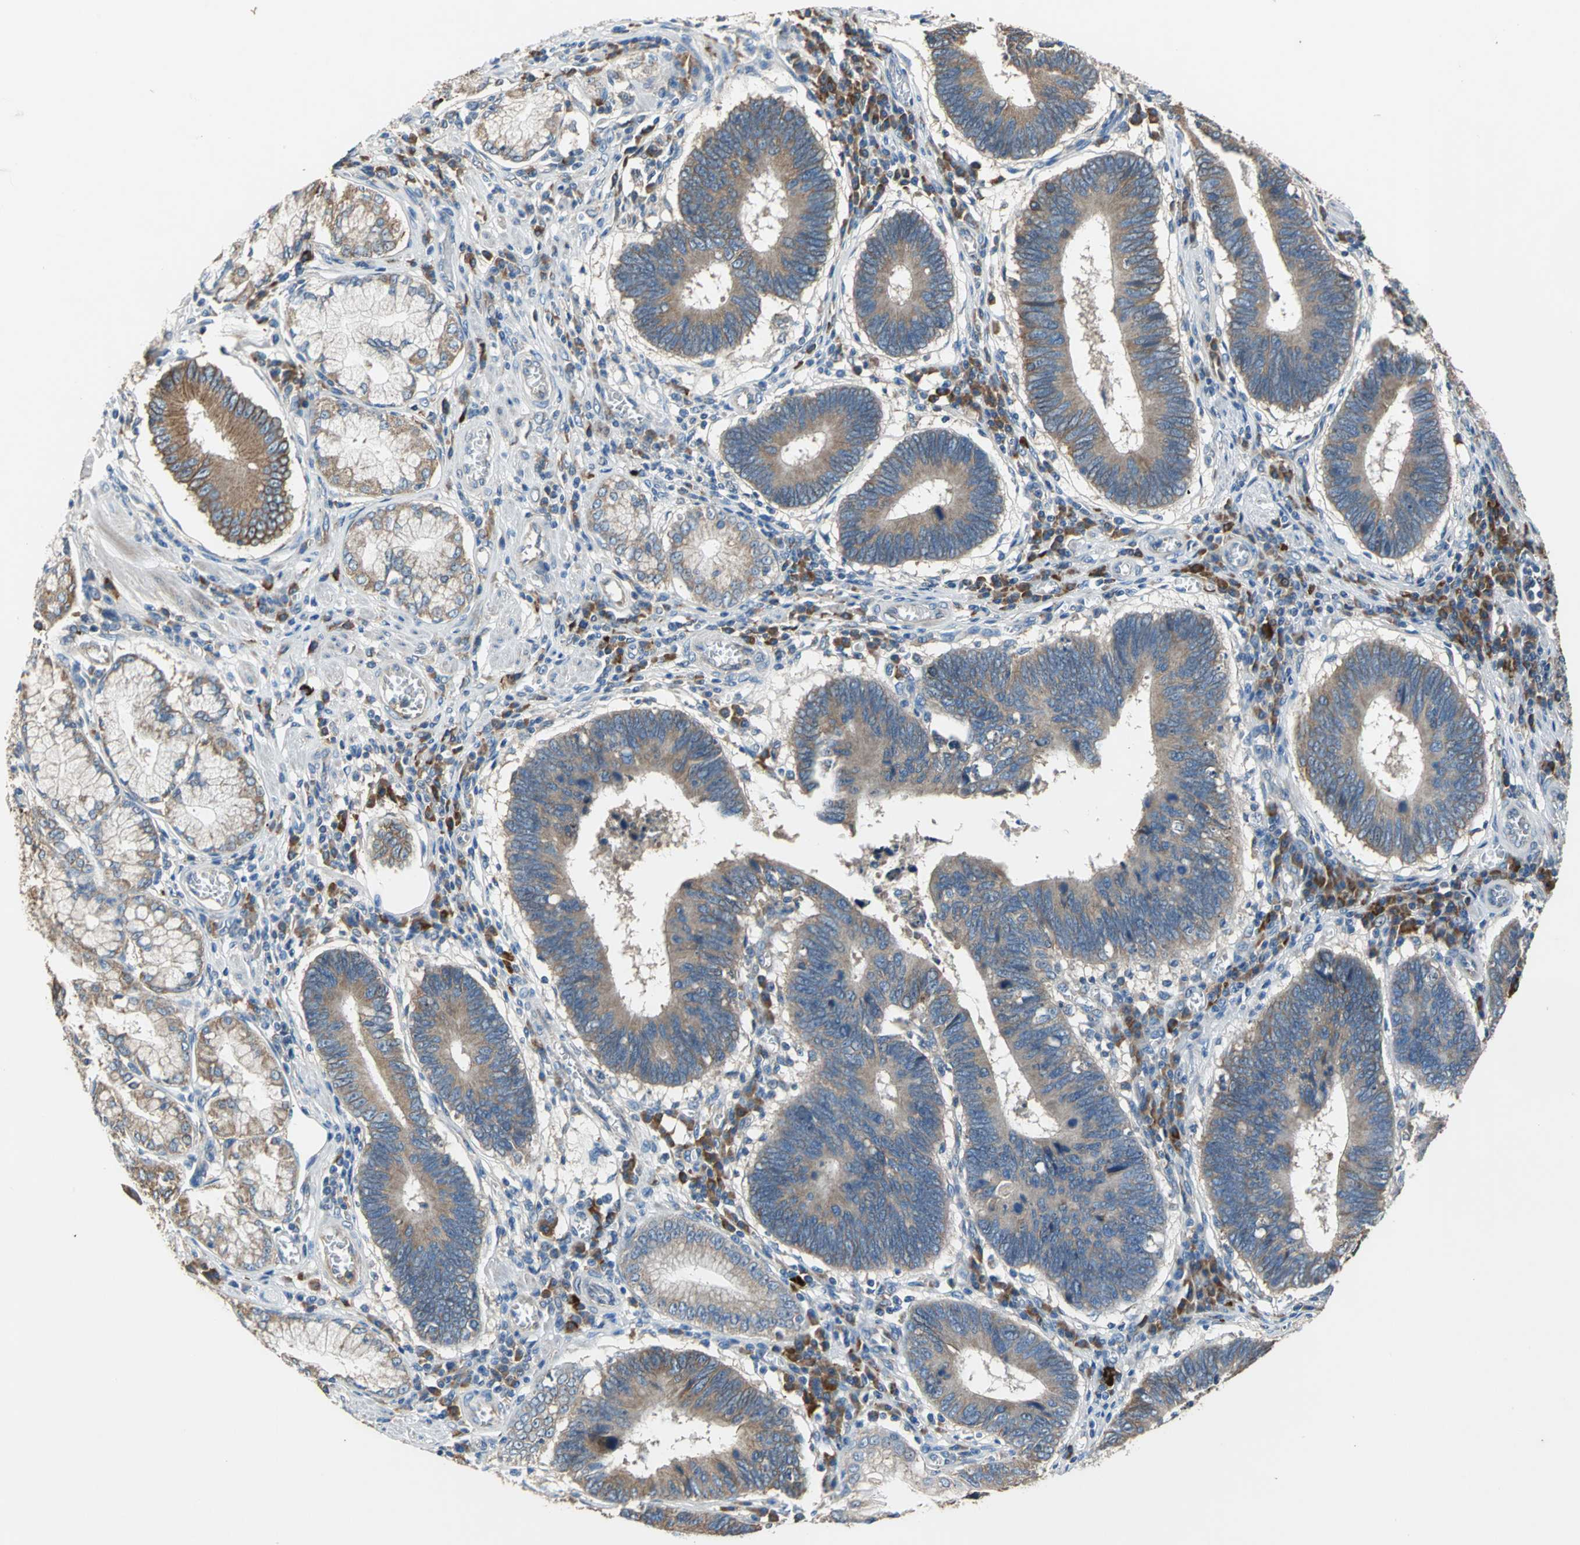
{"staining": {"intensity": "moderate", "quantity": ">75%", "location": "cytoplasmic/membranous"}, "tissue": "stomach cancer", "cell_type": "Tumor cells", "image_type": "cancer", "snomed": [{"axis": "morphology", "description": "Adenocarcinoma, NOS"}, {"axis": "topography", "description": "Stomach"}], "caption": "This histopathology image reveals IHC staining of adenocarcinoma (stomach), with medium moderate cytoplasmic/membranous expression in approximately >75% of tumor cells.", "gene": "HEPH", "patient": {"sex": "male", "age": 59}}